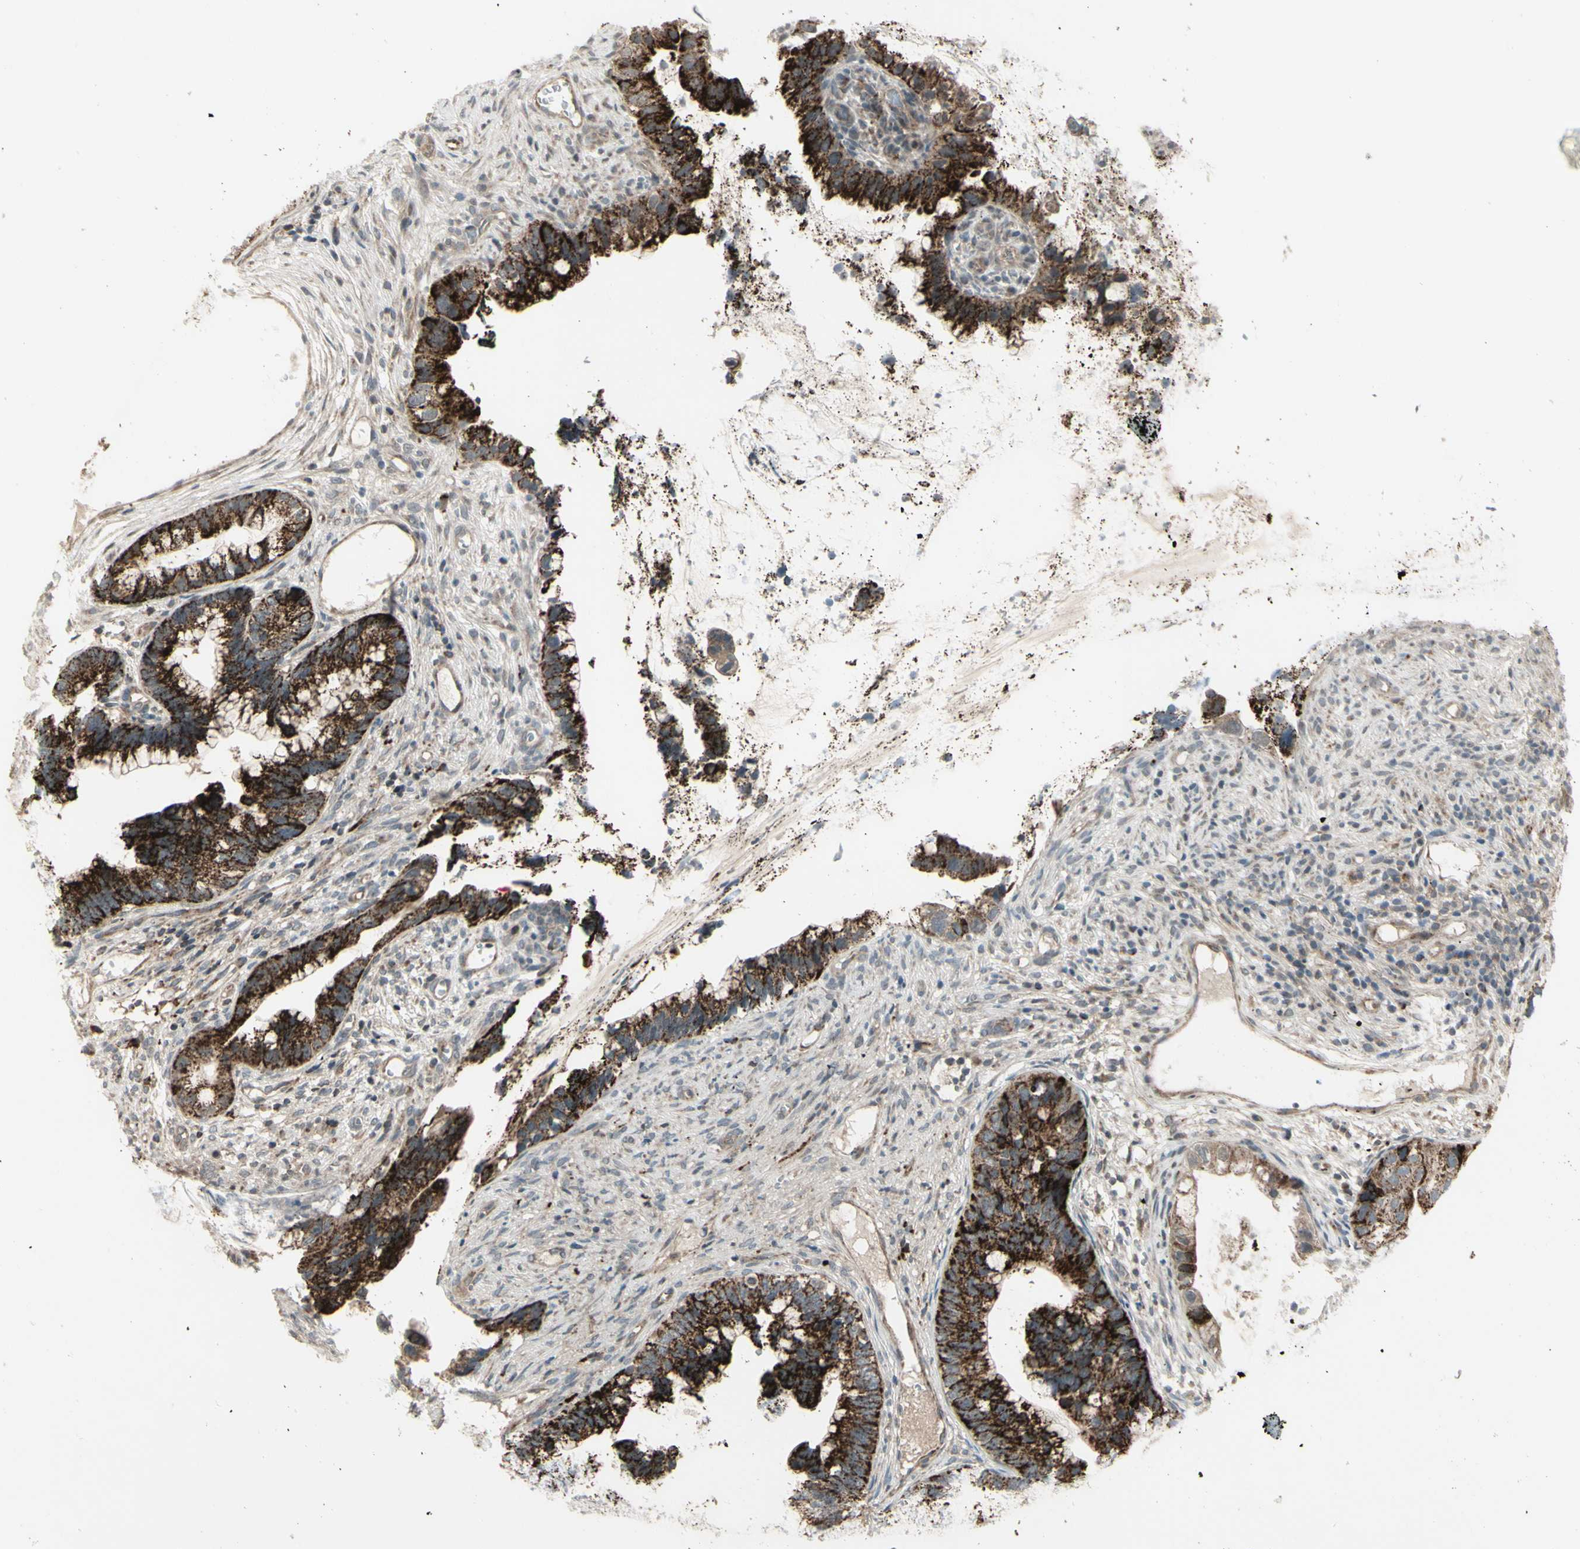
{"staining": {"intensity": "strong", "quantity": ">75%", "location": "cytoplasmic/membranous"}, "tissue": "cervical cancer", "cell_type": "Tumor cells", "image_type": "cancer", "snomed": [{"axis": "morphology", "description": "Adenocarcinoma, NOS"}, {"axis": "topography", "description": "Cervix"}], "caption": "An image of cervical cancer (adenocarcinoma) stained for a protein demonstrates strong cytoplasmic/membranous brown staining in tumor cells.", "gene": "OSTM1", "patient": {"sex": "female", "age": 44}}